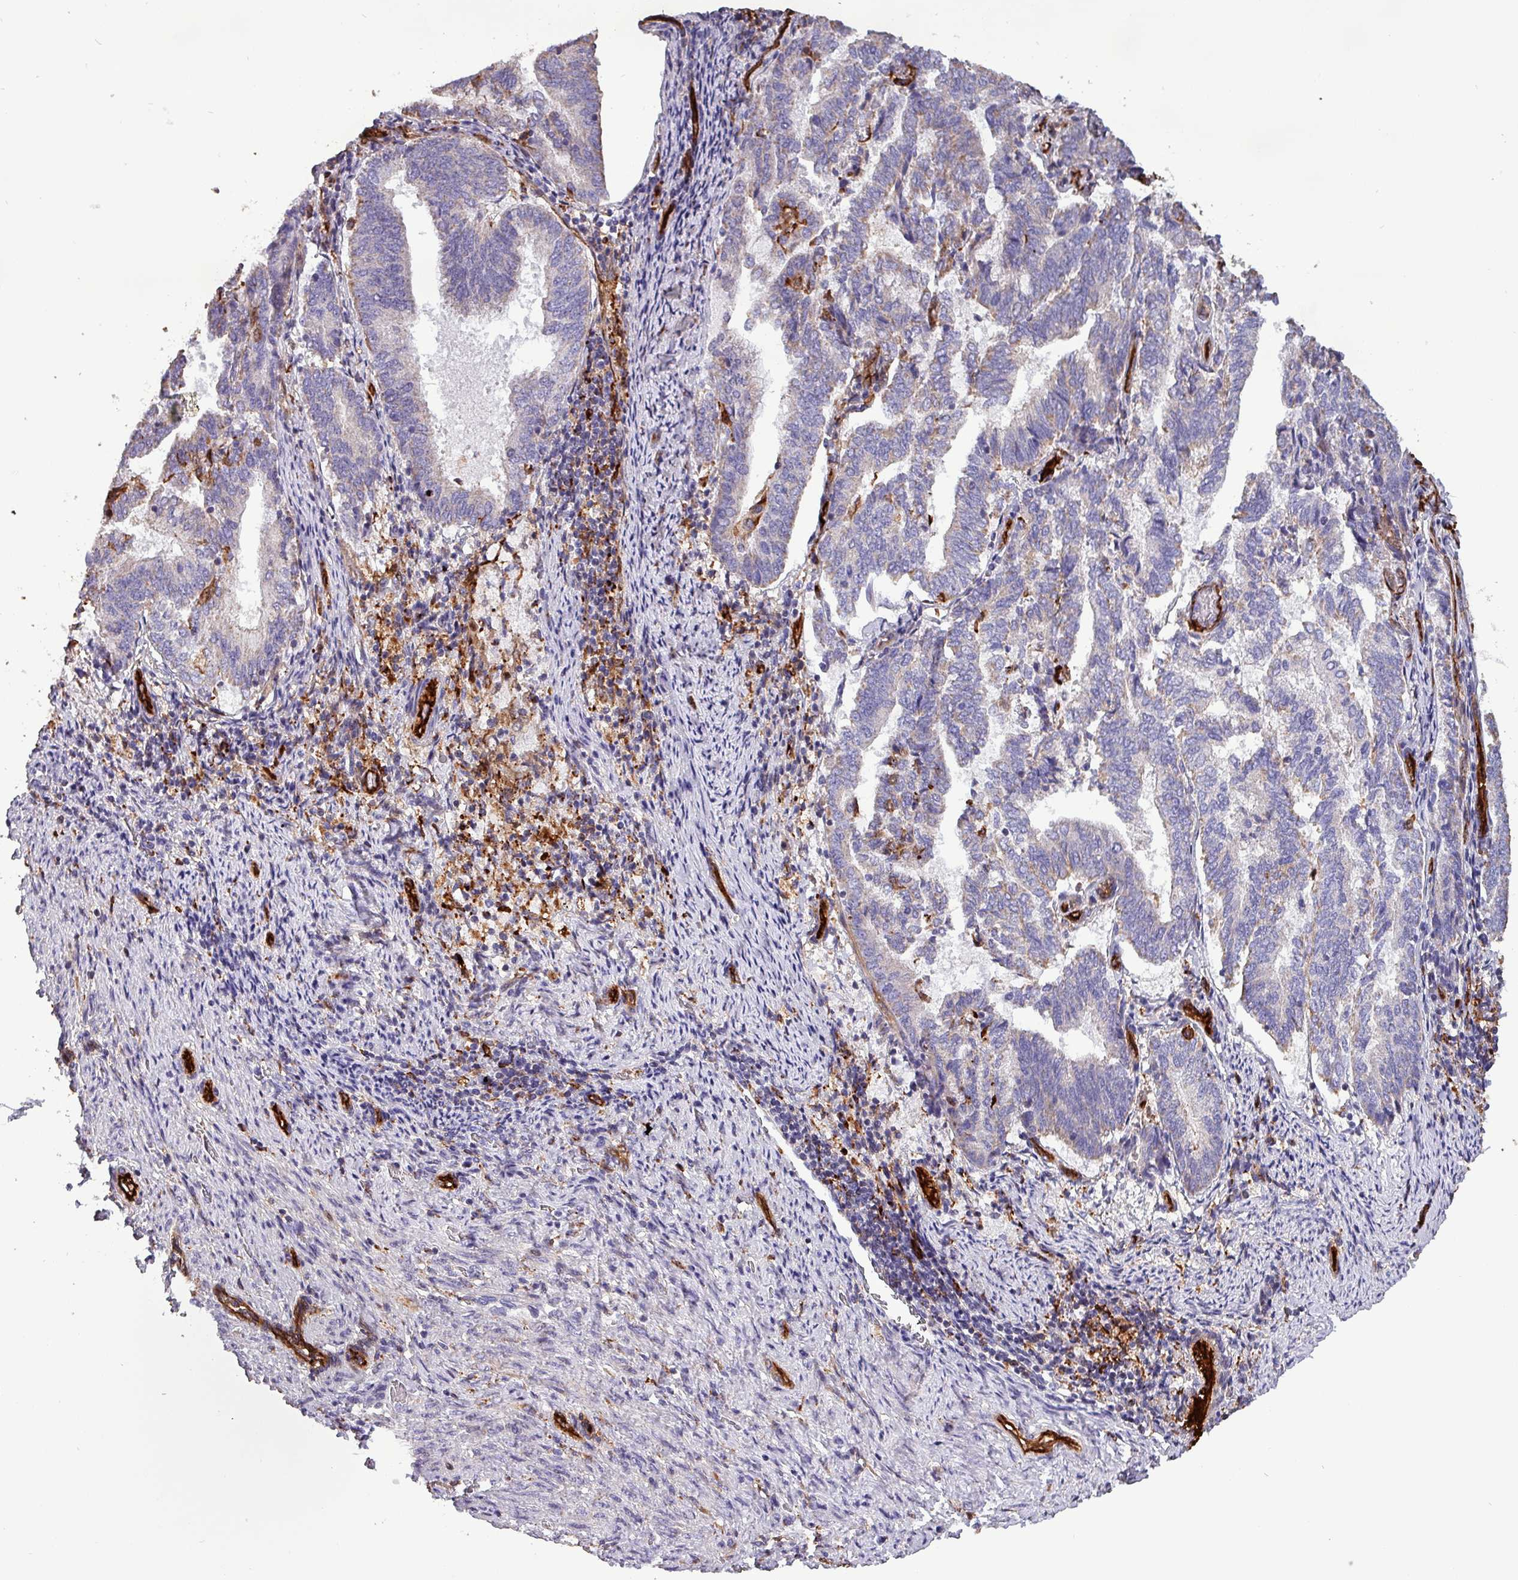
{"staining": {"intensity": "negative", "quantity": "none", "location": "none"}, "tissue": "endometrial cancer", "cell_type": "Tumor cells", "image_type": "cancer", "snomed": [{"axis": "morphology", "description": "Adenocarcinoma, NOS"}, {"axis": "topography", "description": "Endometrium"}], "caption": "Immunohistochemistry (IHC) histopathology image of neoplastic tissue: endometrial cancer stained with DAB (3,3'-diaminobenzidine) exhibits no significant protein expression in tumor cells. (Immunohistochemistry, brightfield microscopy, high magnification).", "gene": "SCIN", "patient": {"sex": "female", "age": 80}}